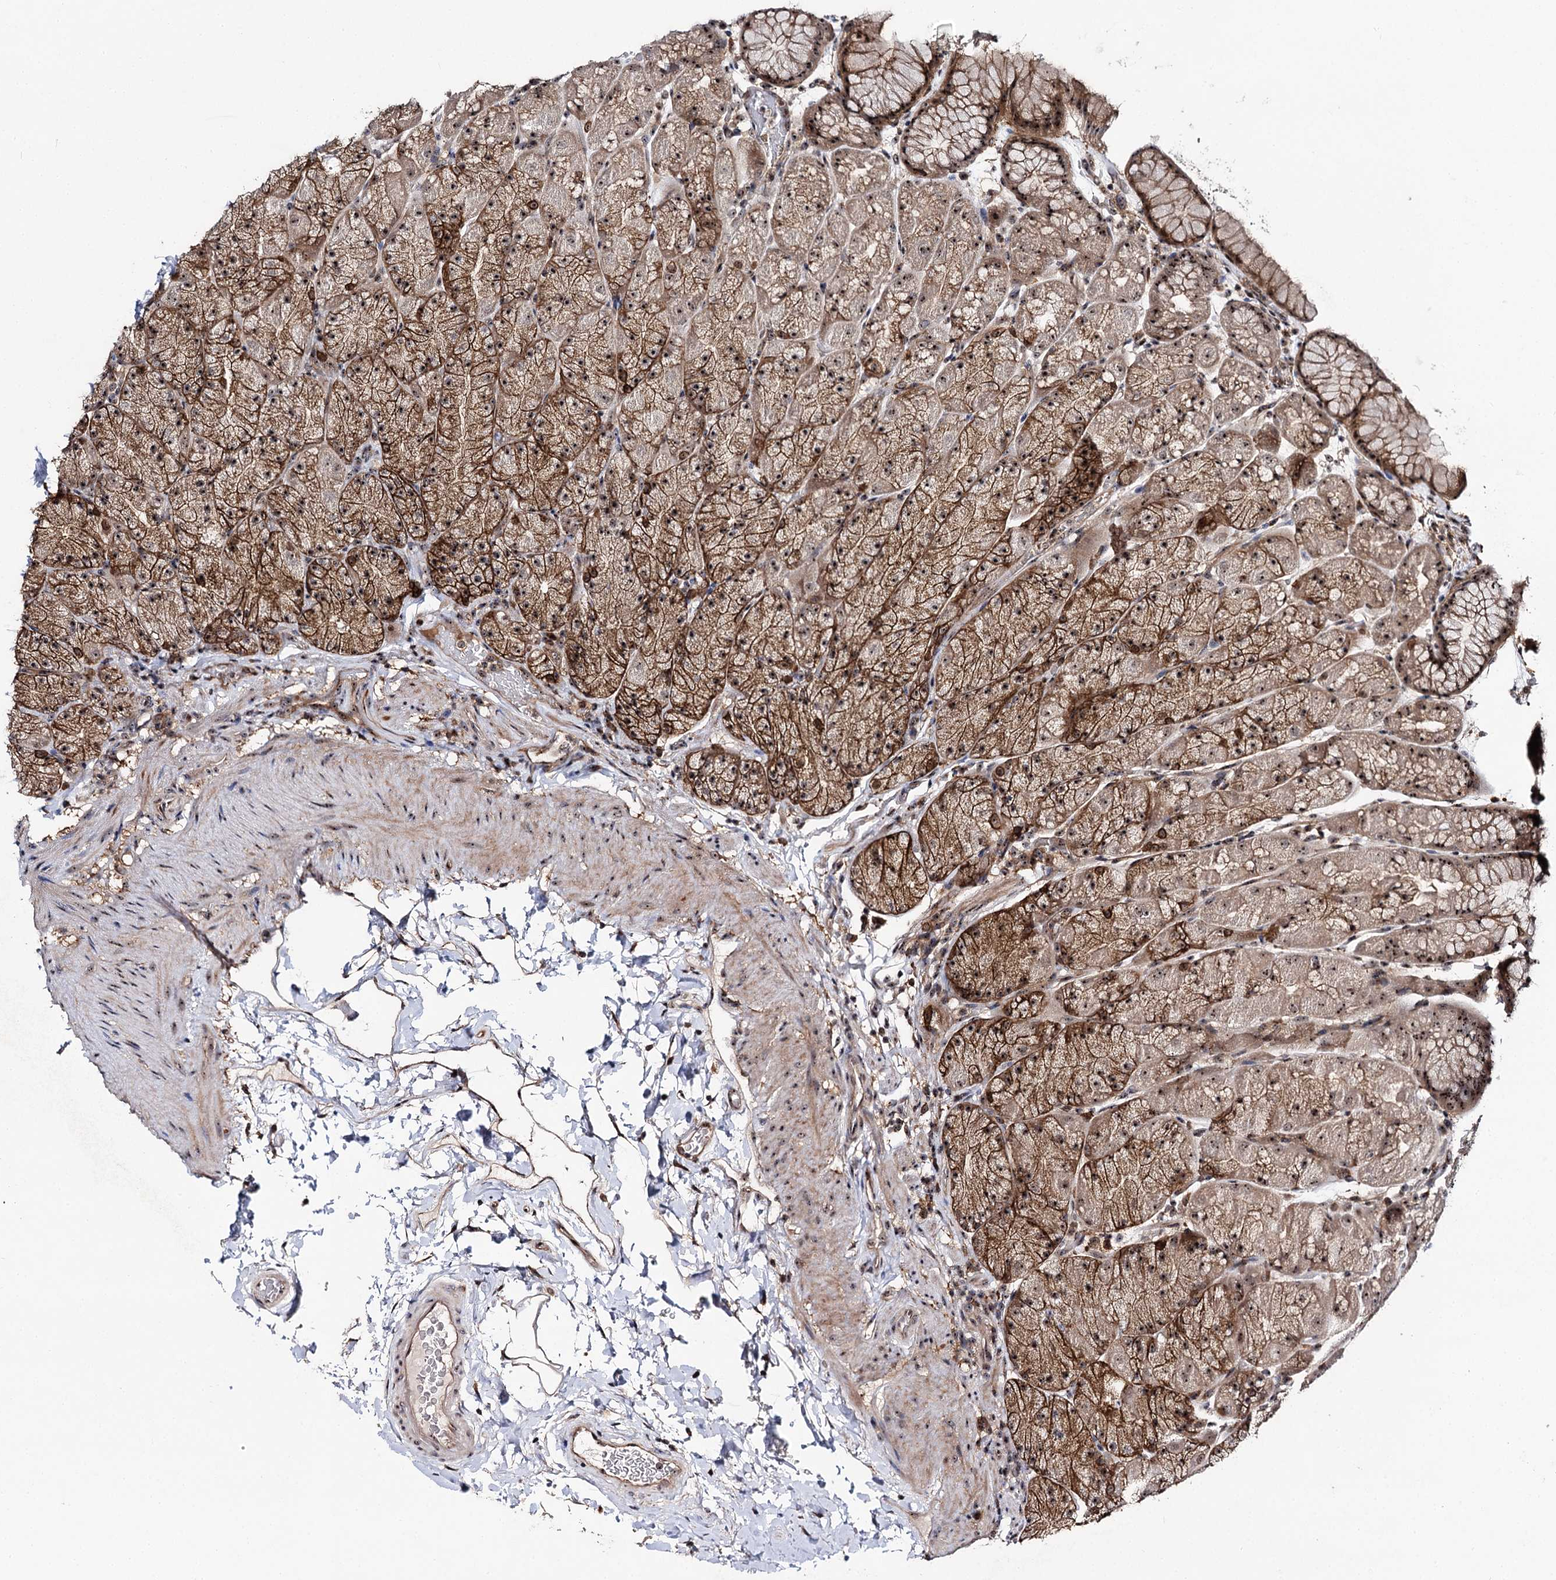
{"staining": {"intensity": "moderate", "quantity": ">75%", "location": "cytoplasmic/membranous,nuclear"}, "tissue": "stomach", "cell_type": "Glandular cells", "image_type": "normal", "snomed": [{"axis": "morphology", "description": "Normal tissue, NOS"}, {"axis": "topography", "description": "Stomach, upper"}, {"axis": "topography", "description": "Stomach, lower"}], "caption": "A photomicrograph of stomach stained for a protein demonstrates moderate cytoplasmic/membranous,nuclear brown staining in glandular cells. Immunohistochemistry stains the protein of interest in brown and the nuclei are stained blue.", "gene": "SUPT20H", "patient": {"sex": "male", "age": 67}}